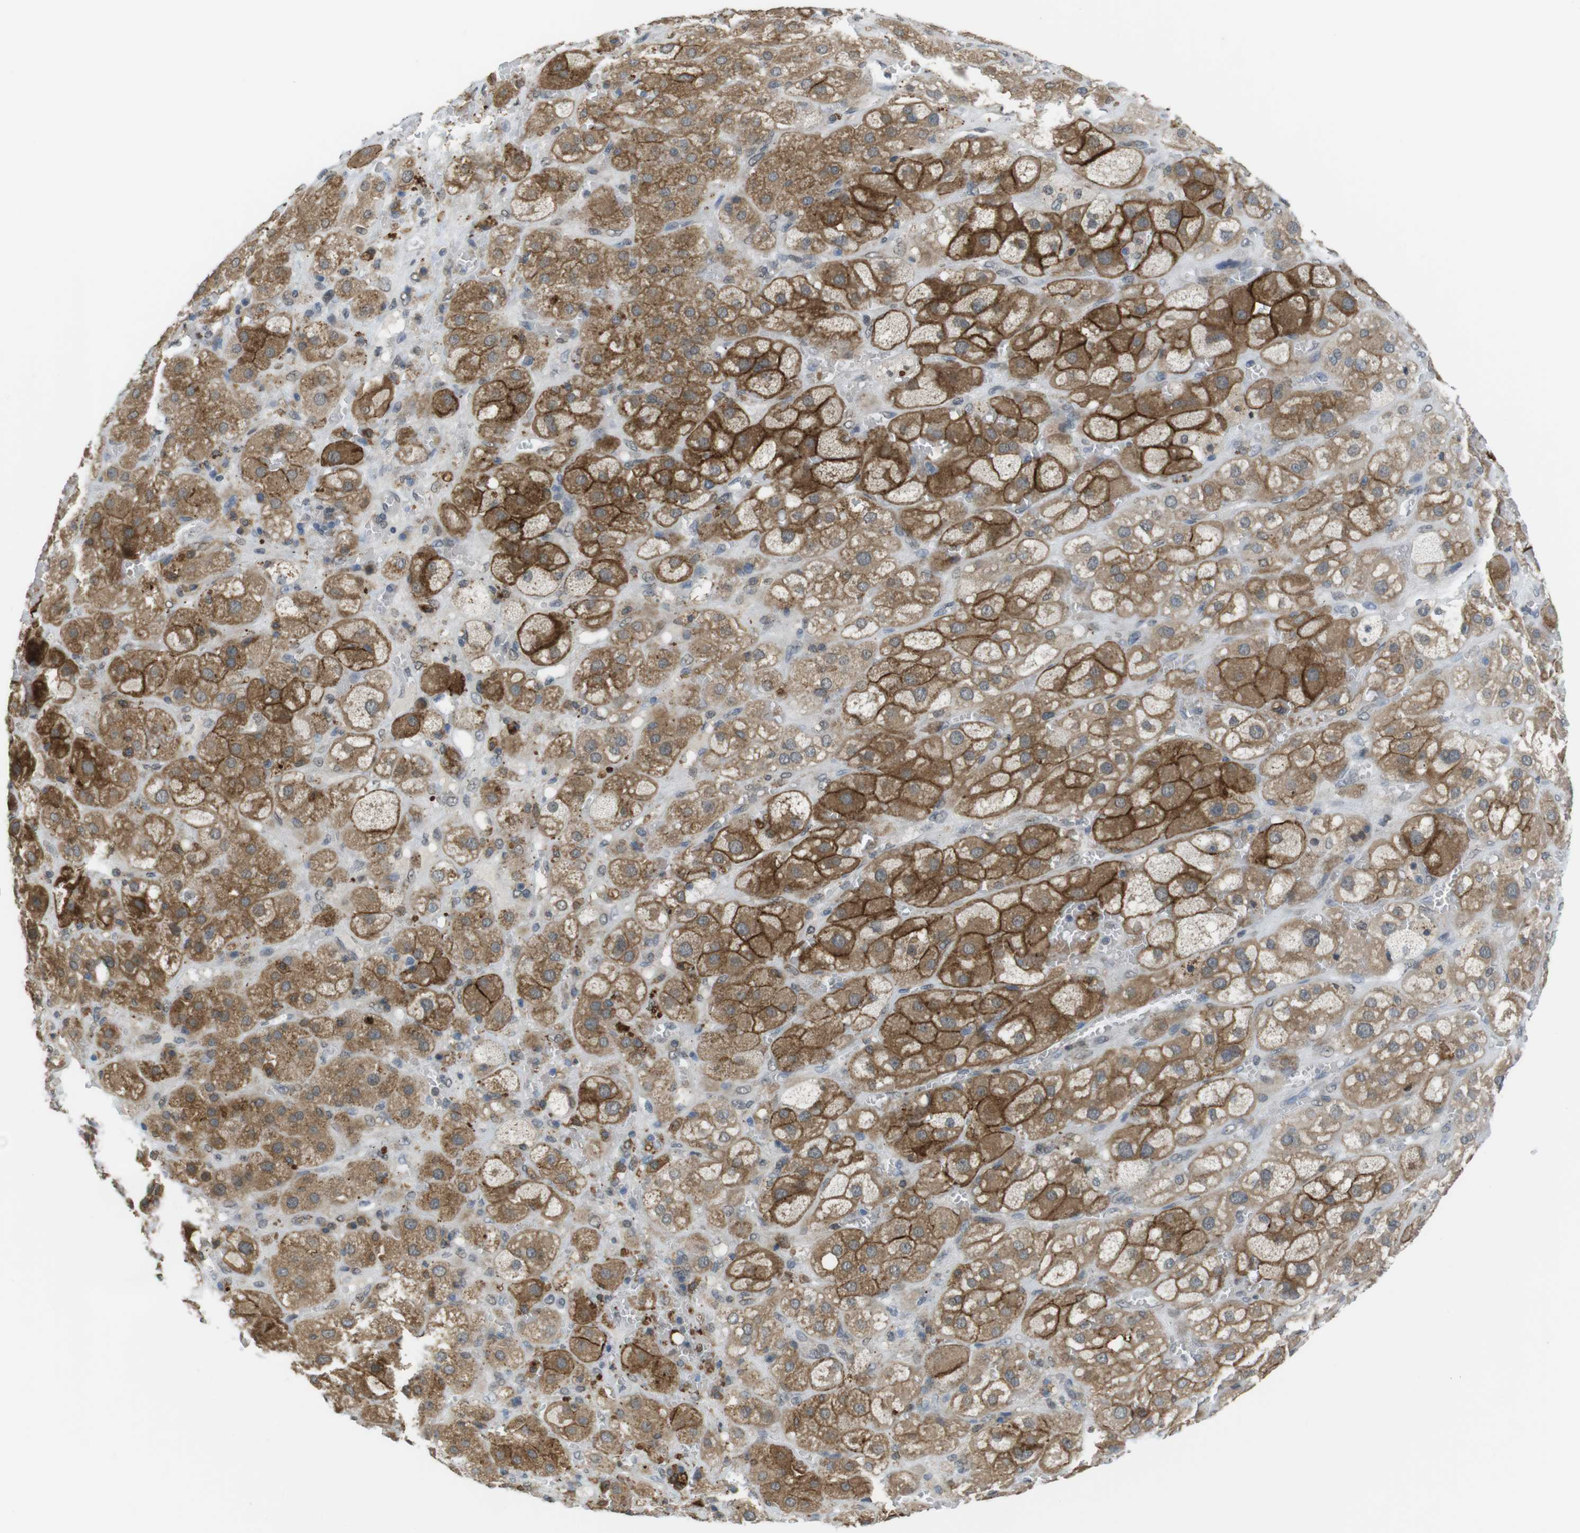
{"staining": {"intensity": "moderate", "quantity": ">75%", "location": "cytoplasmic/membranous"}, "tissue": "adrenal gland", "cell_type": "Glandular cells", "image_type": "normal", "snomed": [{"axis": "morphology", "description": "Normal tissue, NOS"}, {"axis": "topography", "description": "Adrenal gland"}], "caption": "IHC staining of benign adrenal gland, which shows medium levels of moderate cytoplasmic/membranous staining in approximately >75% of glandular cells indicating moderate cytoplasmic/membranous protein expression. The staining was performed using DAB (3,3'-diaminobenzidine) (brown) for protein detection and nuclei were counterstained in hematoxylin (blue).", "gene": "FZD10", "patient": {"sex": "female", "age": 47}}